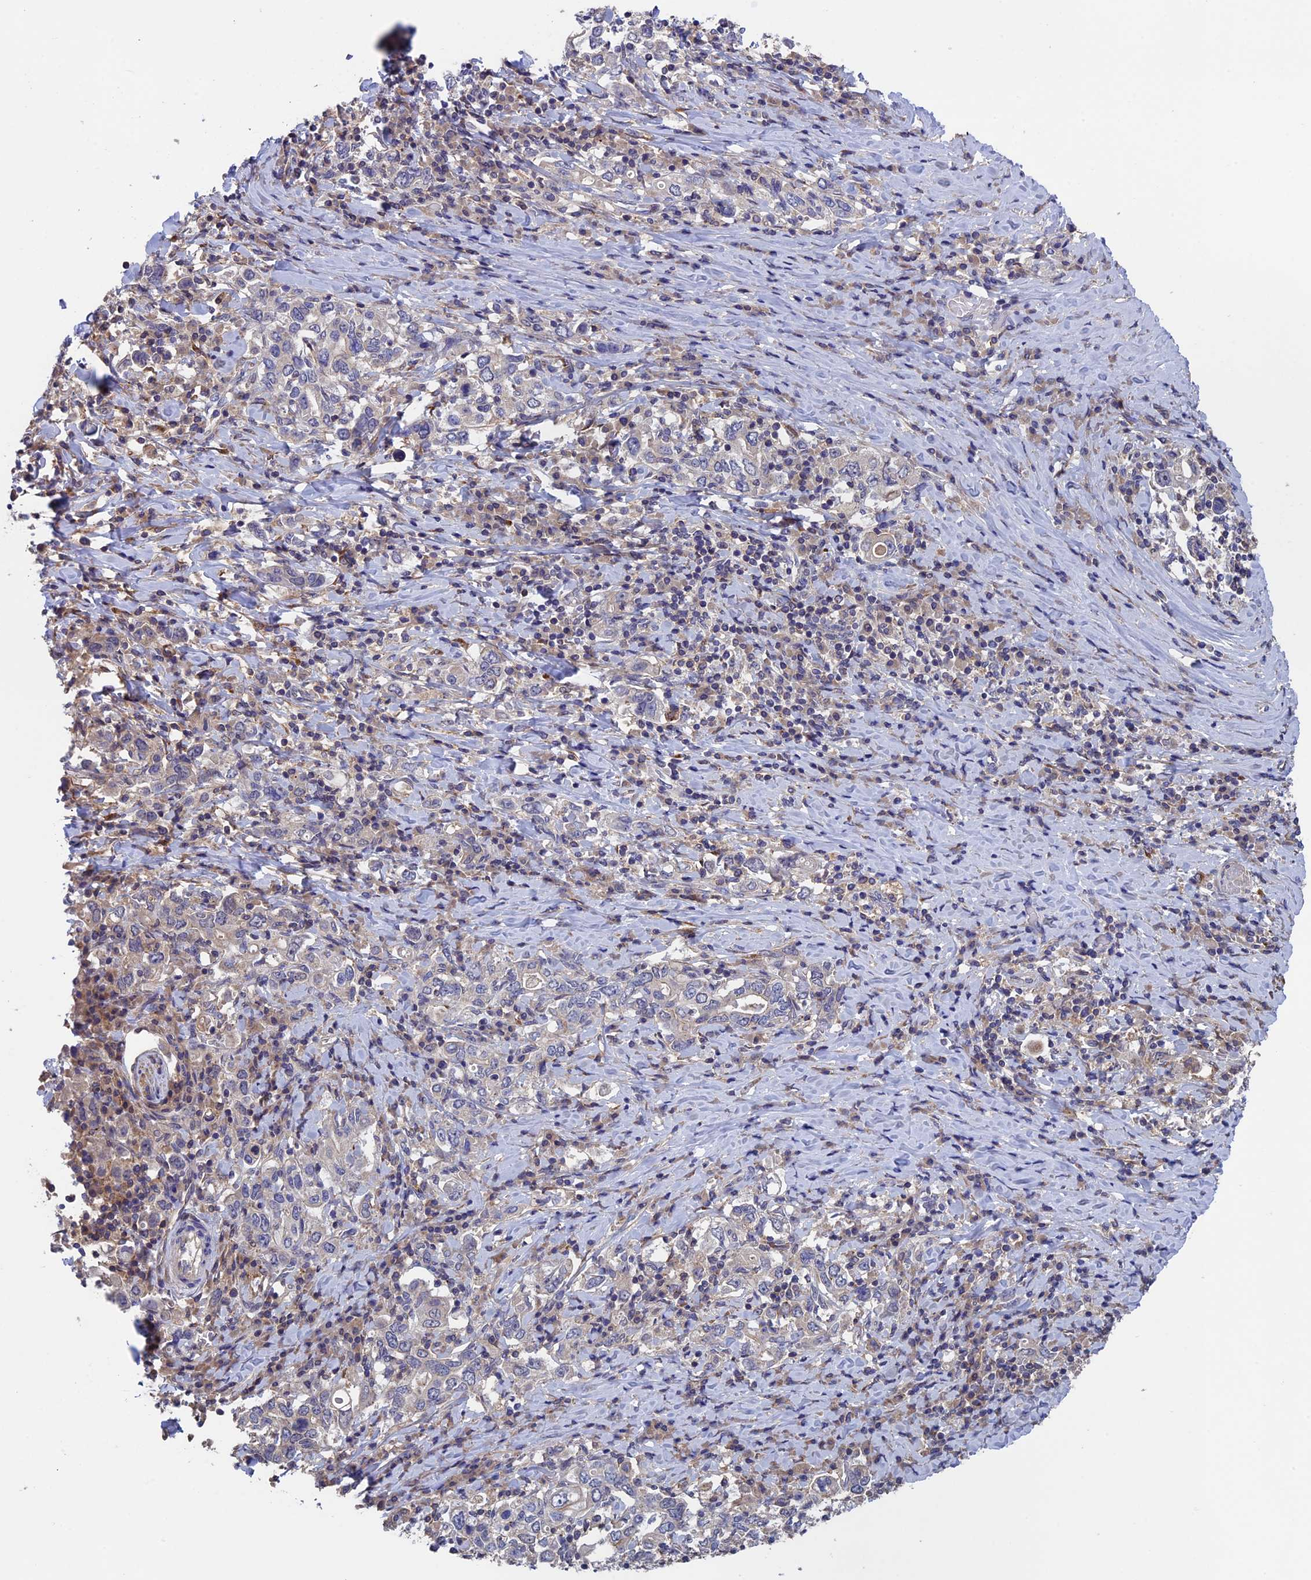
{"staining": {"intensity": "negative", "quantity": "none", "location": "none"}, "tissue": "stomach cancer", "cell_type": "Tumor cells", "image_type": "cancer", "snomed": [{"axis": "morphology", "description": "Adenocarcinoma, NOS"}, {"axis": "topography", "description": "Stomach, upper"}, {"axis": "topography", "description": "Stomach"}], "caption": "A high-resolution image shows IHC staining of adenocarcinoma (stomach), which demonstrates no significant expression in tumor cells. (DAB (3,3'-diaminobenzidine) IHC, high magnification).", "gene": "LCMT1", "patient": {"sex": "male", "age": 62}}